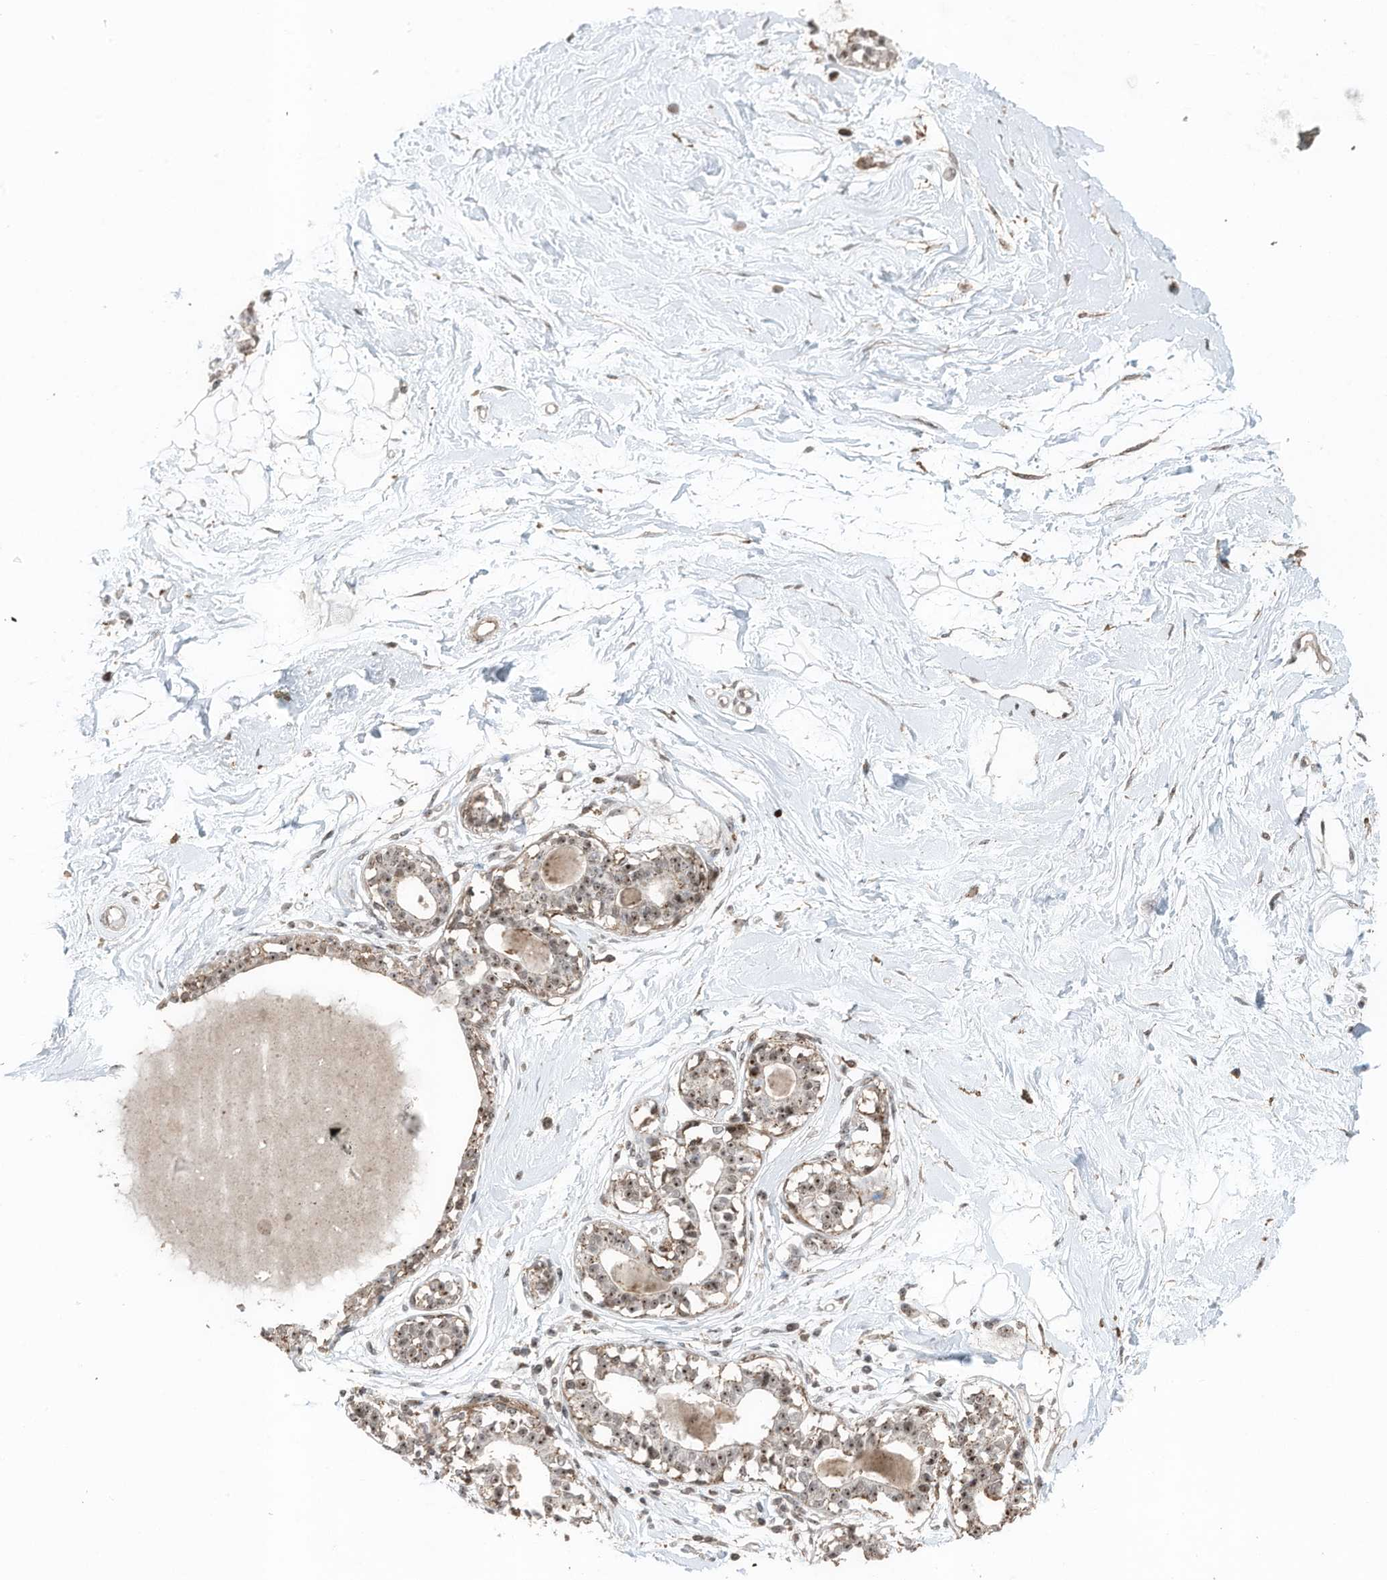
{"staining": {"intensity": "weak", "quantity": "<25%", "location": "nuclear"}, "tissue": "breast", "cell_type": "Adipocytes", "image_type": "normal", "snomed": [{"axis": "morphology", "description": "Normal tissue, NOS"}, {"axis": "topography", "description": "Breast"}], "caption": "Protein analysis of benign breast demonstrates no significant staining in adipocytes.", "gene": "UTP3", "patient": {"sex": "female", "age": 45}}